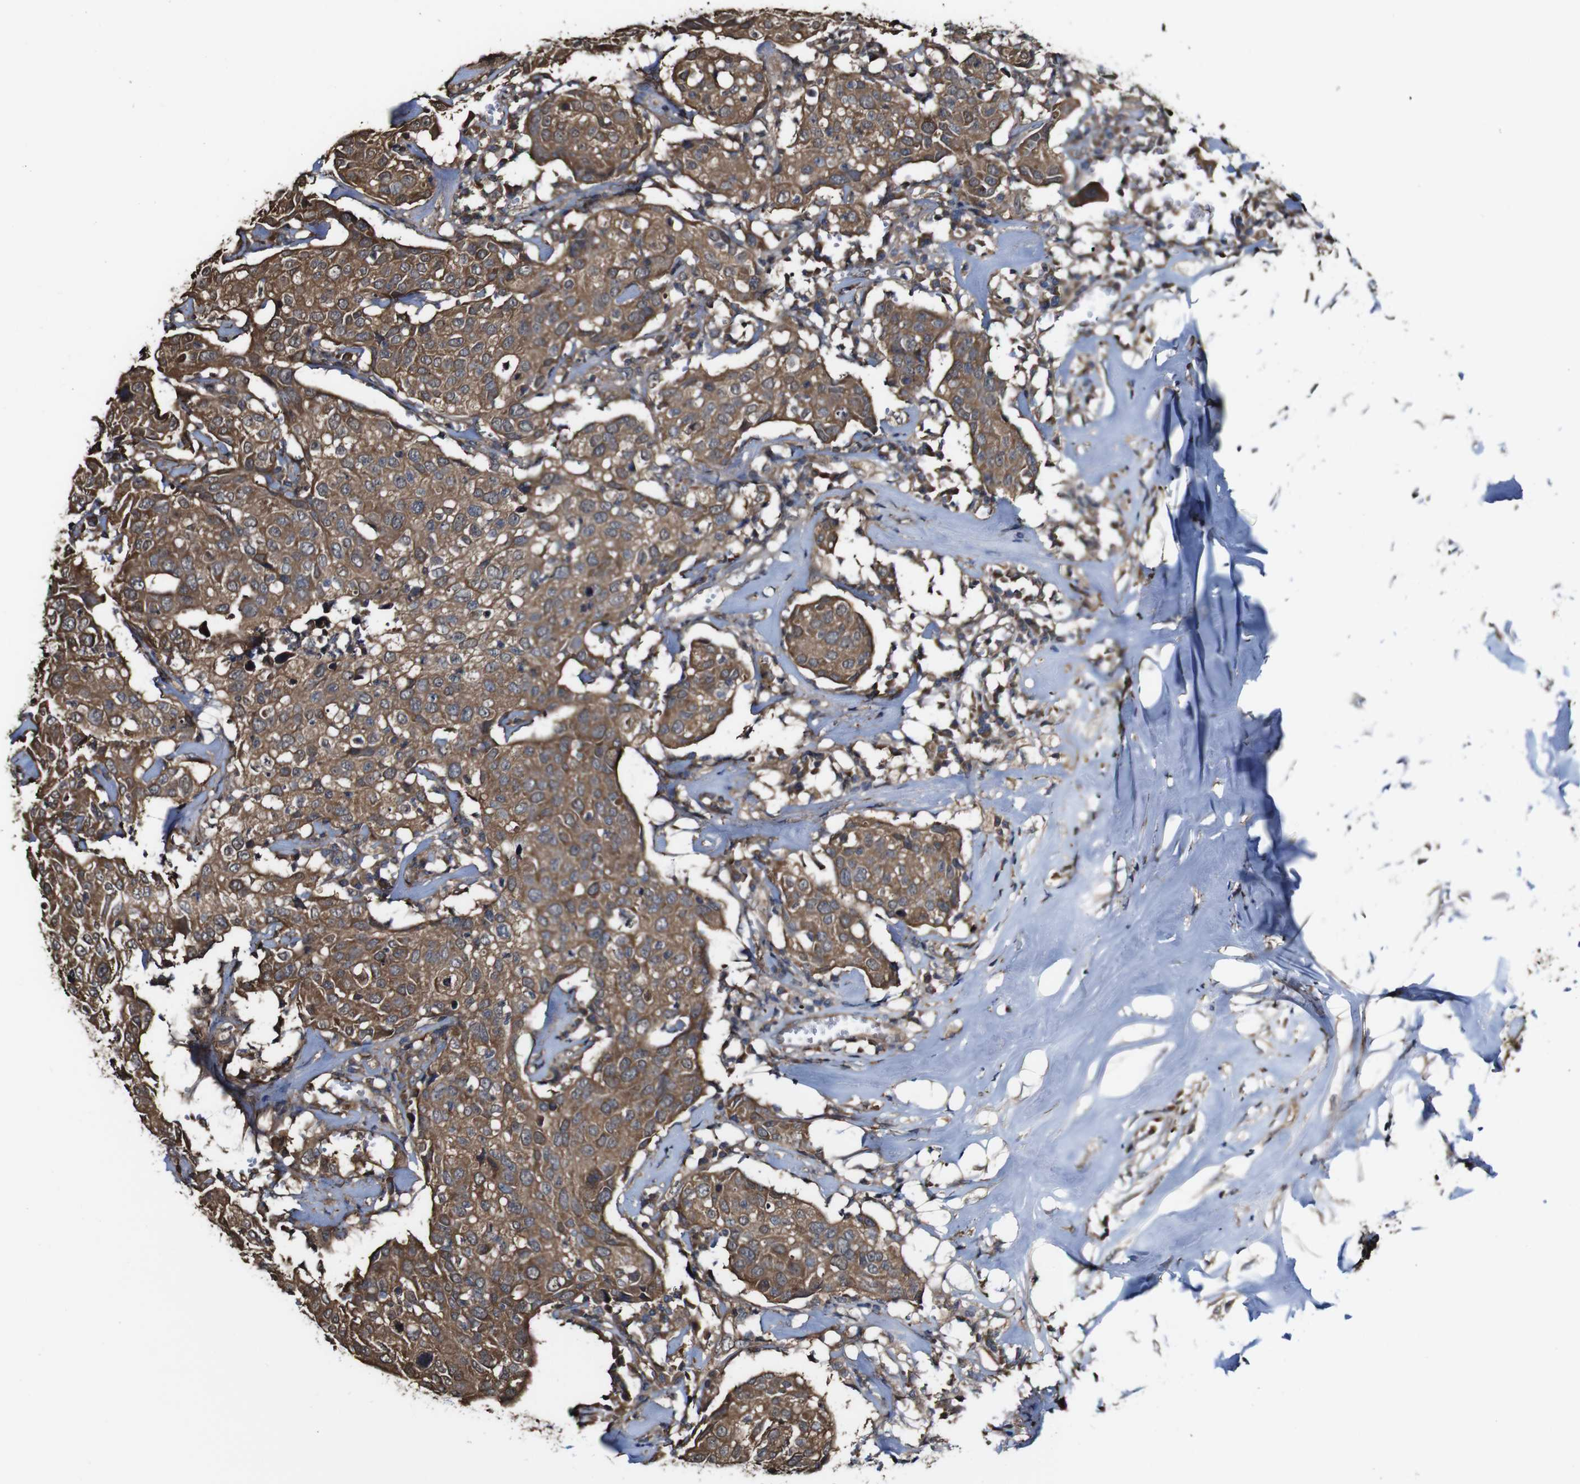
{"staining": {"intensity": "moderate", "quantity": ">75%", "location": "cytoplasmic/membranous"}, "tissue": "head and neck cancer", "cell_type": "Tumor cells", "image_type": "cancer", "snomed": [{"axis": "morphology", "description": "Adenocarcinoma, NOS"}, {"axis": "topography", "description": "Salivary gland"}, {"axis": "topography", "description": "Head-Neck"}], "caption": "Moderate cytoplasmic/membranous protein positivity is identified in about >75% of tumor cells in head and neck adenocarcinoma.", "gene": "PTPRR", "patient": {"sex": "female", "age": 65}}